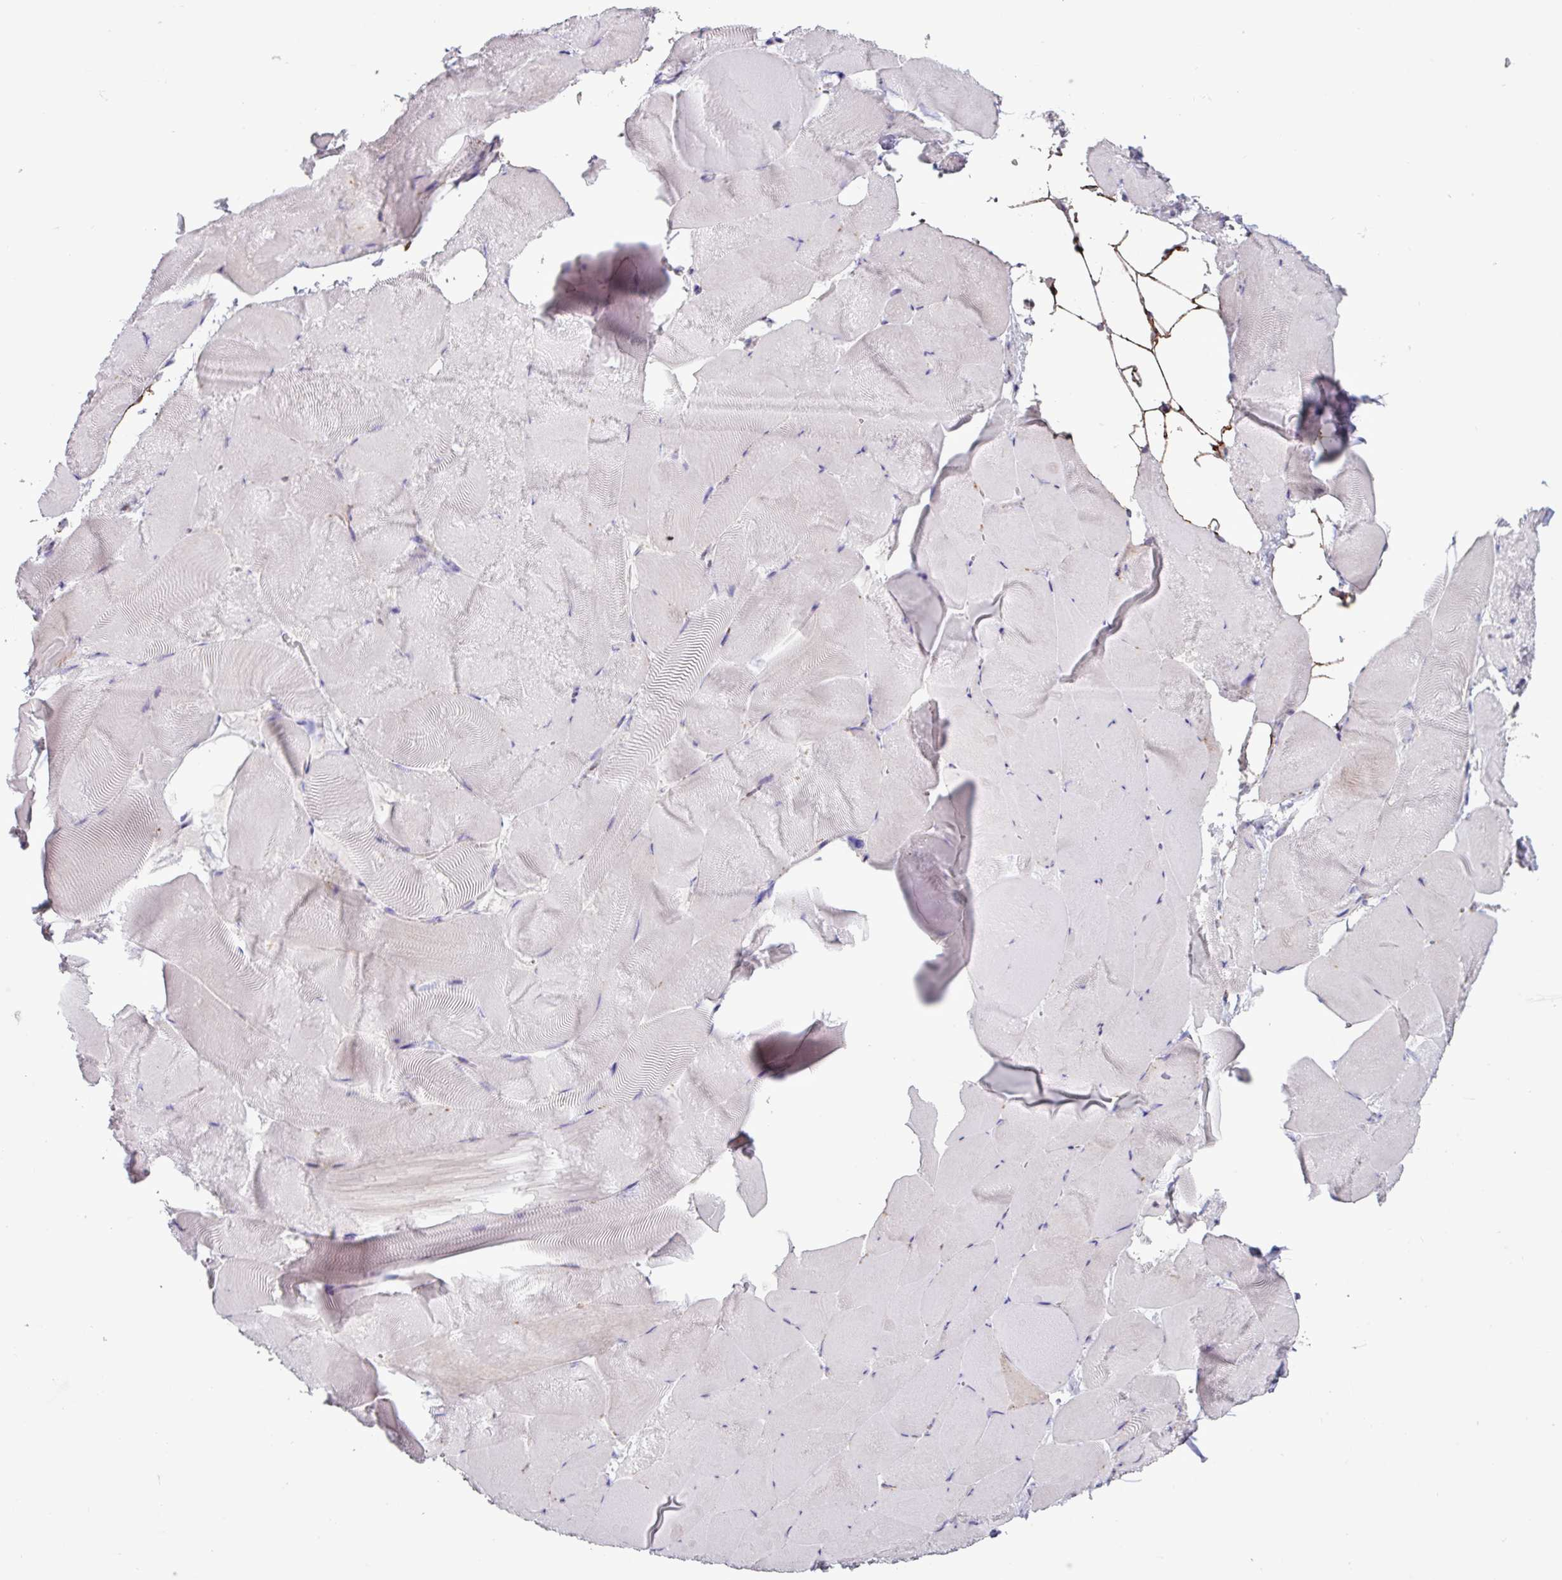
{"staining": {"intensity": "negative", "quantity": "none", "location": "none"}, "tissue": "skeletal muscle", "cell_type": "Myocytes", "image_type": "normal", "snomed": [{"axis": "morphology", "description": "Normal tissue, NOS"}, {"axis": "topography", "description": "Skeletal muscle"}], "caption": "Immunohistochemistry (IHC) of unremarkable skeletal muscle shows no expression in myocytes. (Stains: DAB (3,3'-diaminobenzidine) IHC with hematoxylin counter stain, Microscopy: brightfield microscopy at high magnification).", "gene": "PPP1R35", "patient": {"sex": "female", "age": 64}}